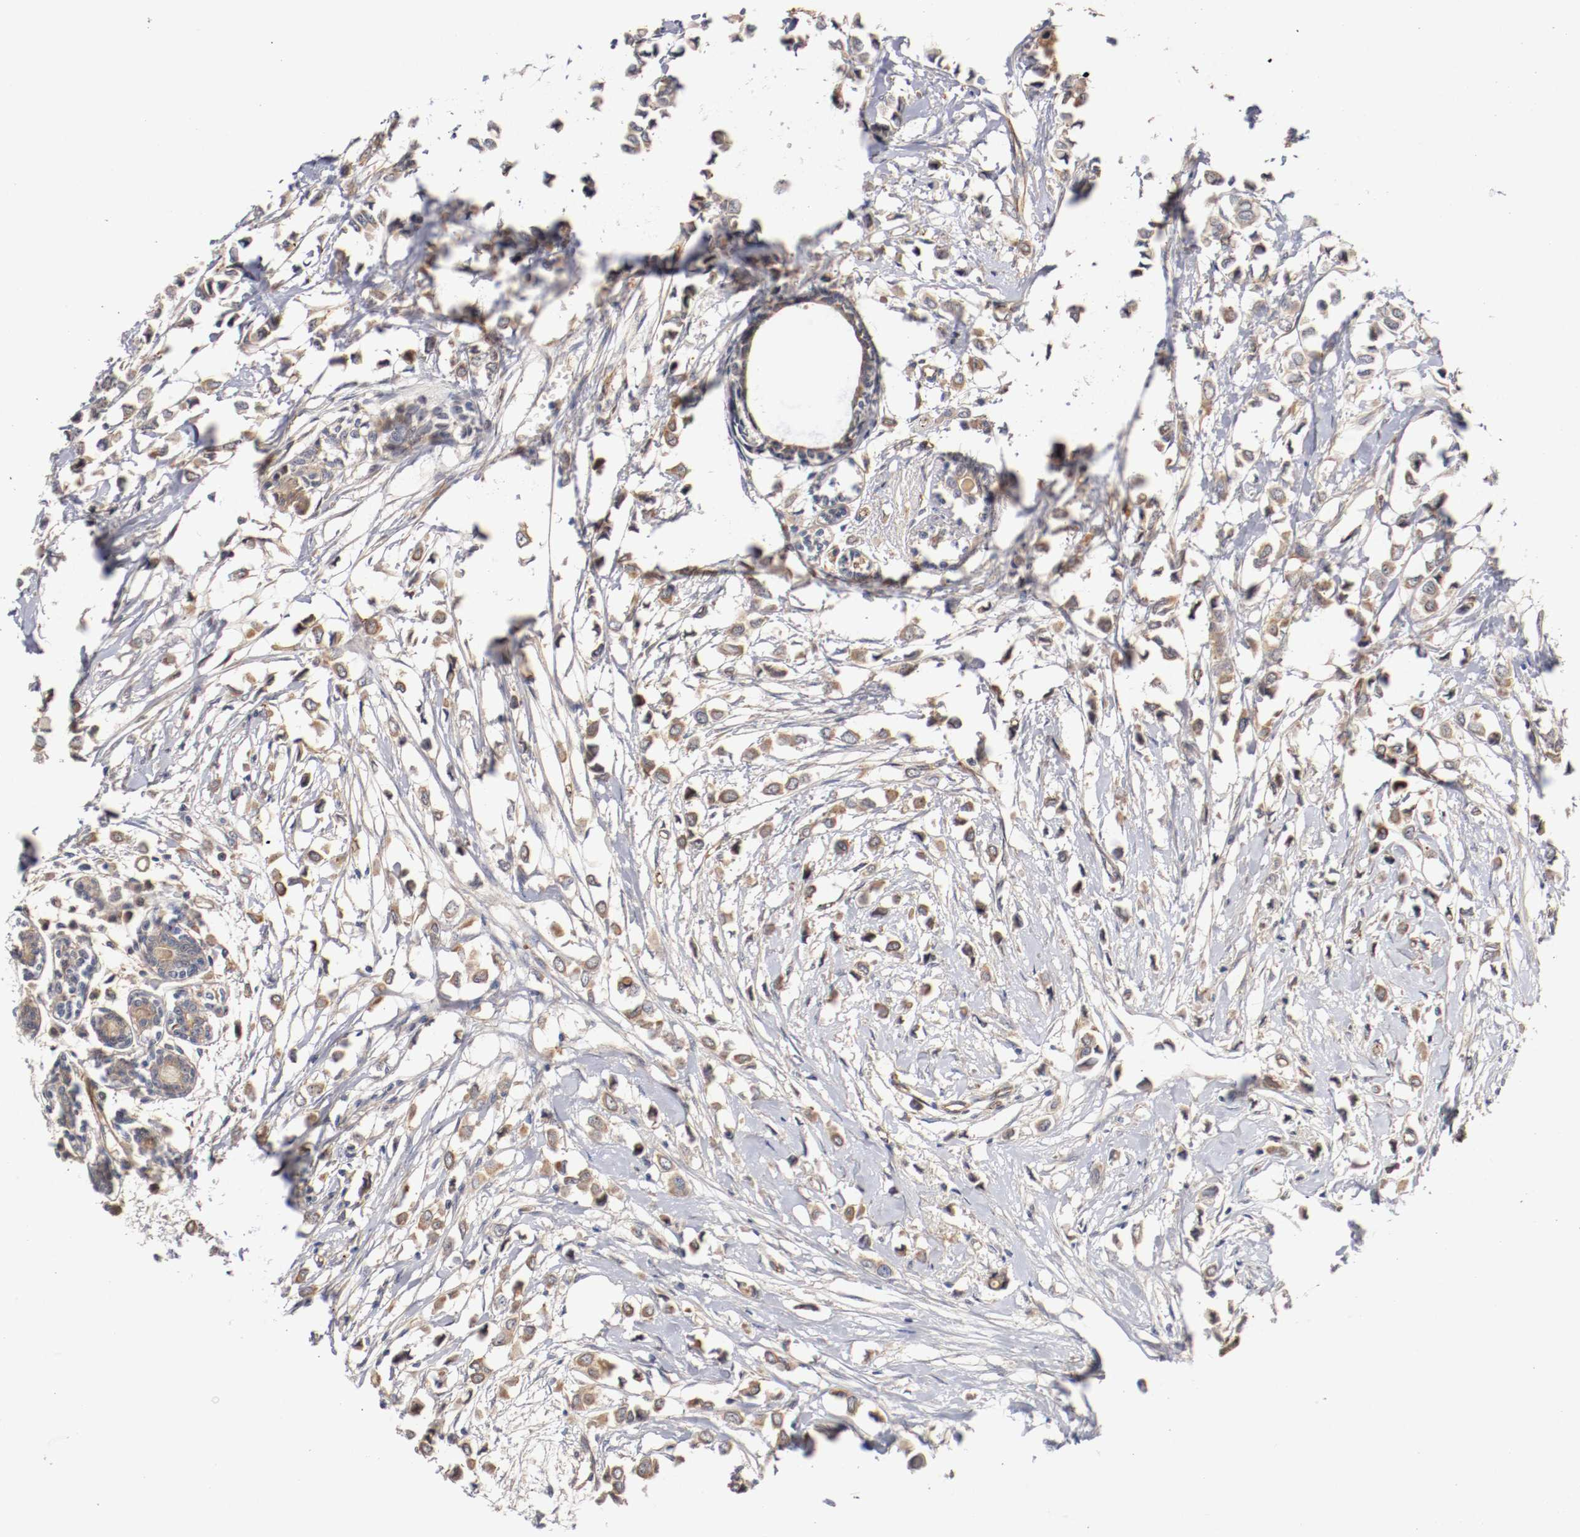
{"staining": {"intensity": "weak", "quantity": ">75%", "location": "cytoplasmic/membranous"}, "tissue": "breast cancer", "cell_type": "Tumor cells", "image_type": "cancer", "snomed": [{"axis": "morphology", "description": "Lobular carcinoma"}, {"axis": "topography", "description": "Breast"}], "caption": "Brown immunohistochemical staining in human breast cancer demonstrates weak cytoplasmic/membranous expression in about >75% of tumor cells.", "gene": "TYK2", "patient": {"sex": "female", "age": 51}}